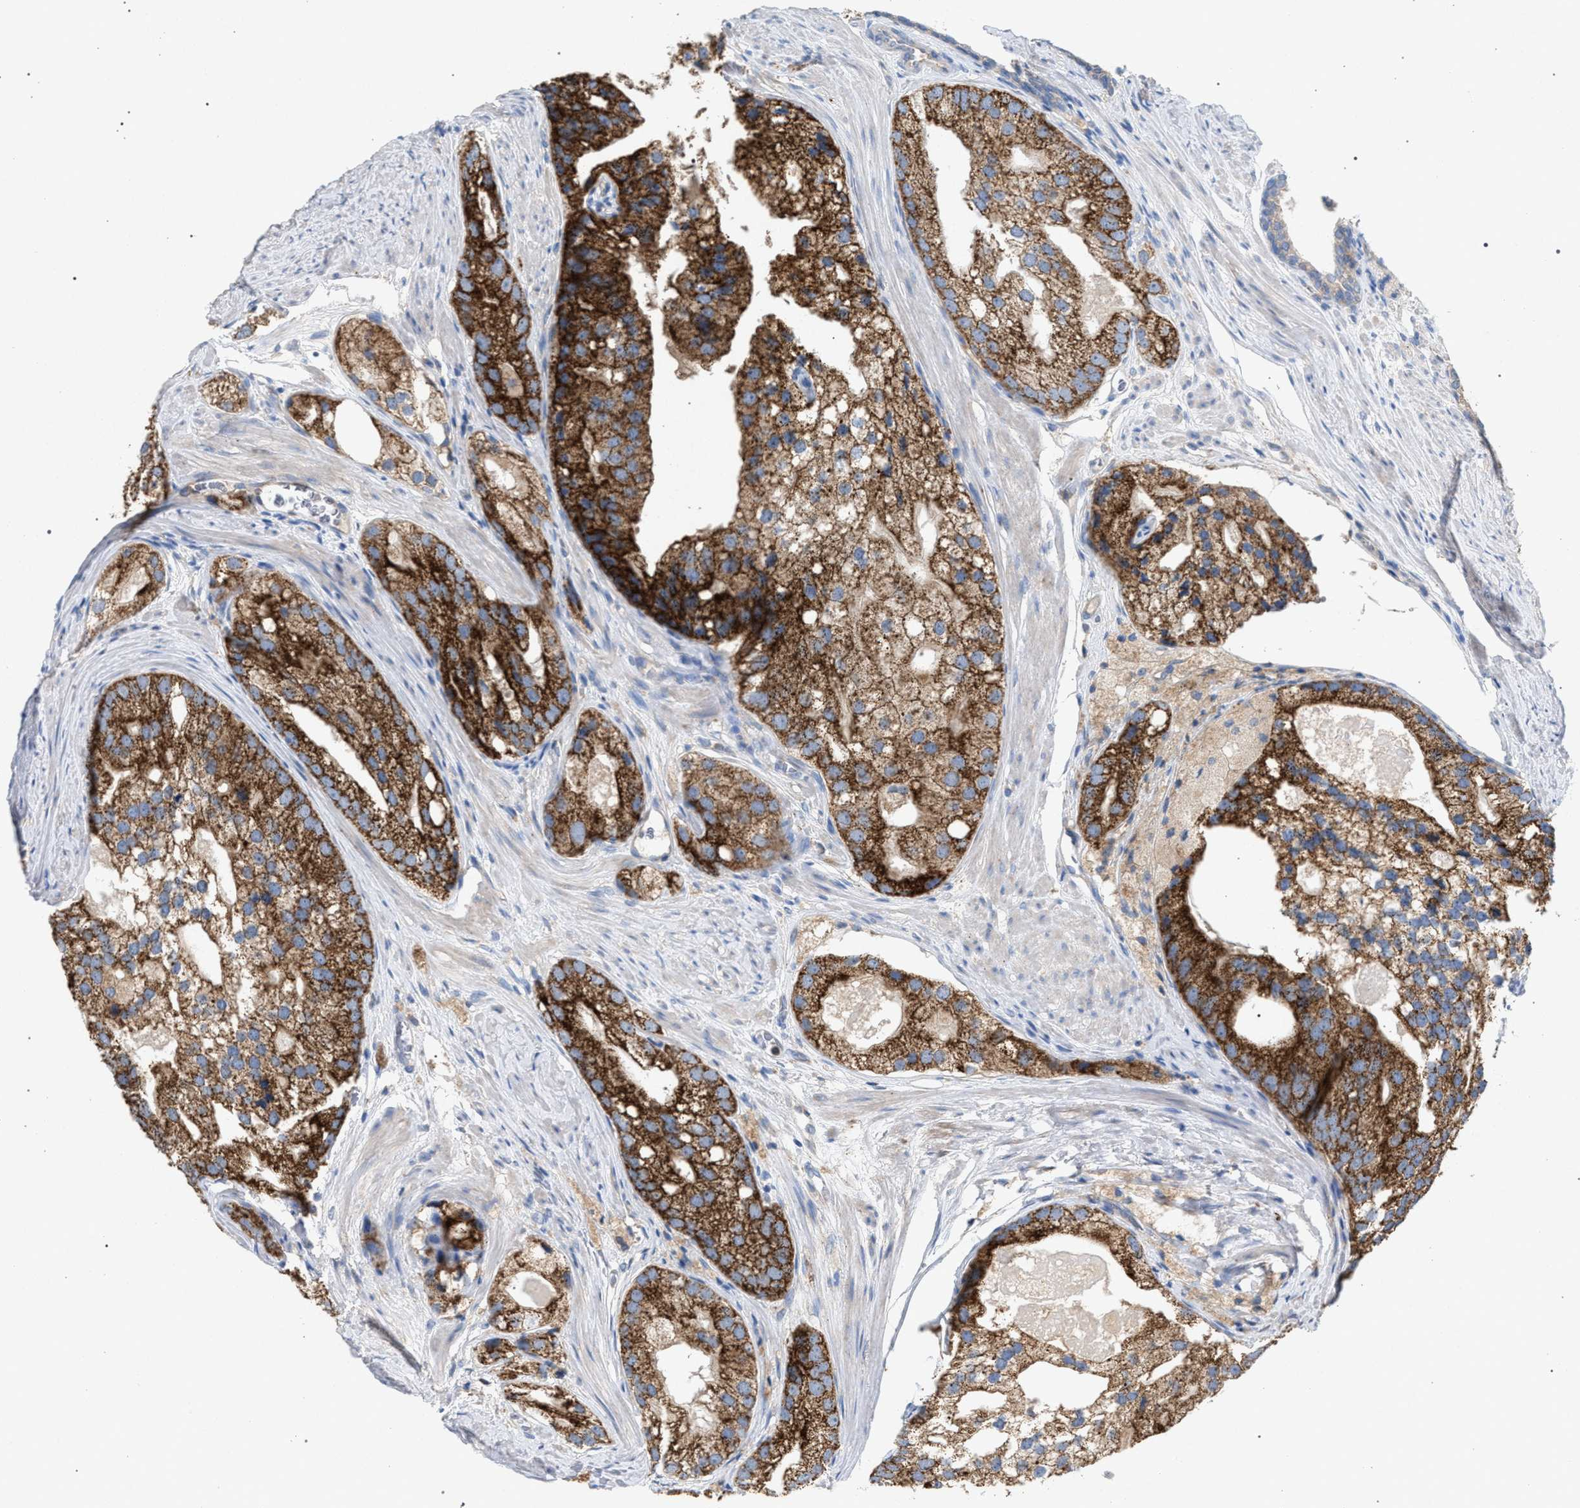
{"staining": {"intensity": "strong", "quantity": ">75%", "location": "cytoplasmic/membranous"}, "tissue": "prostate cancer", "cell_type": "Tumor cells", "image_type": "cancer", "snomed": [{"axis": "morphology", "description": "Adenocarcinoma, Low grade"}, {"axis": "topography", "description": "Prostate"}], "caption": "Human low-grade adenocarcinoma (prostate) stained with a protein marker shows strong staining in tumor cells.", "gene": "VPS13A", "patient": {"sex": "male", "age": 69}}